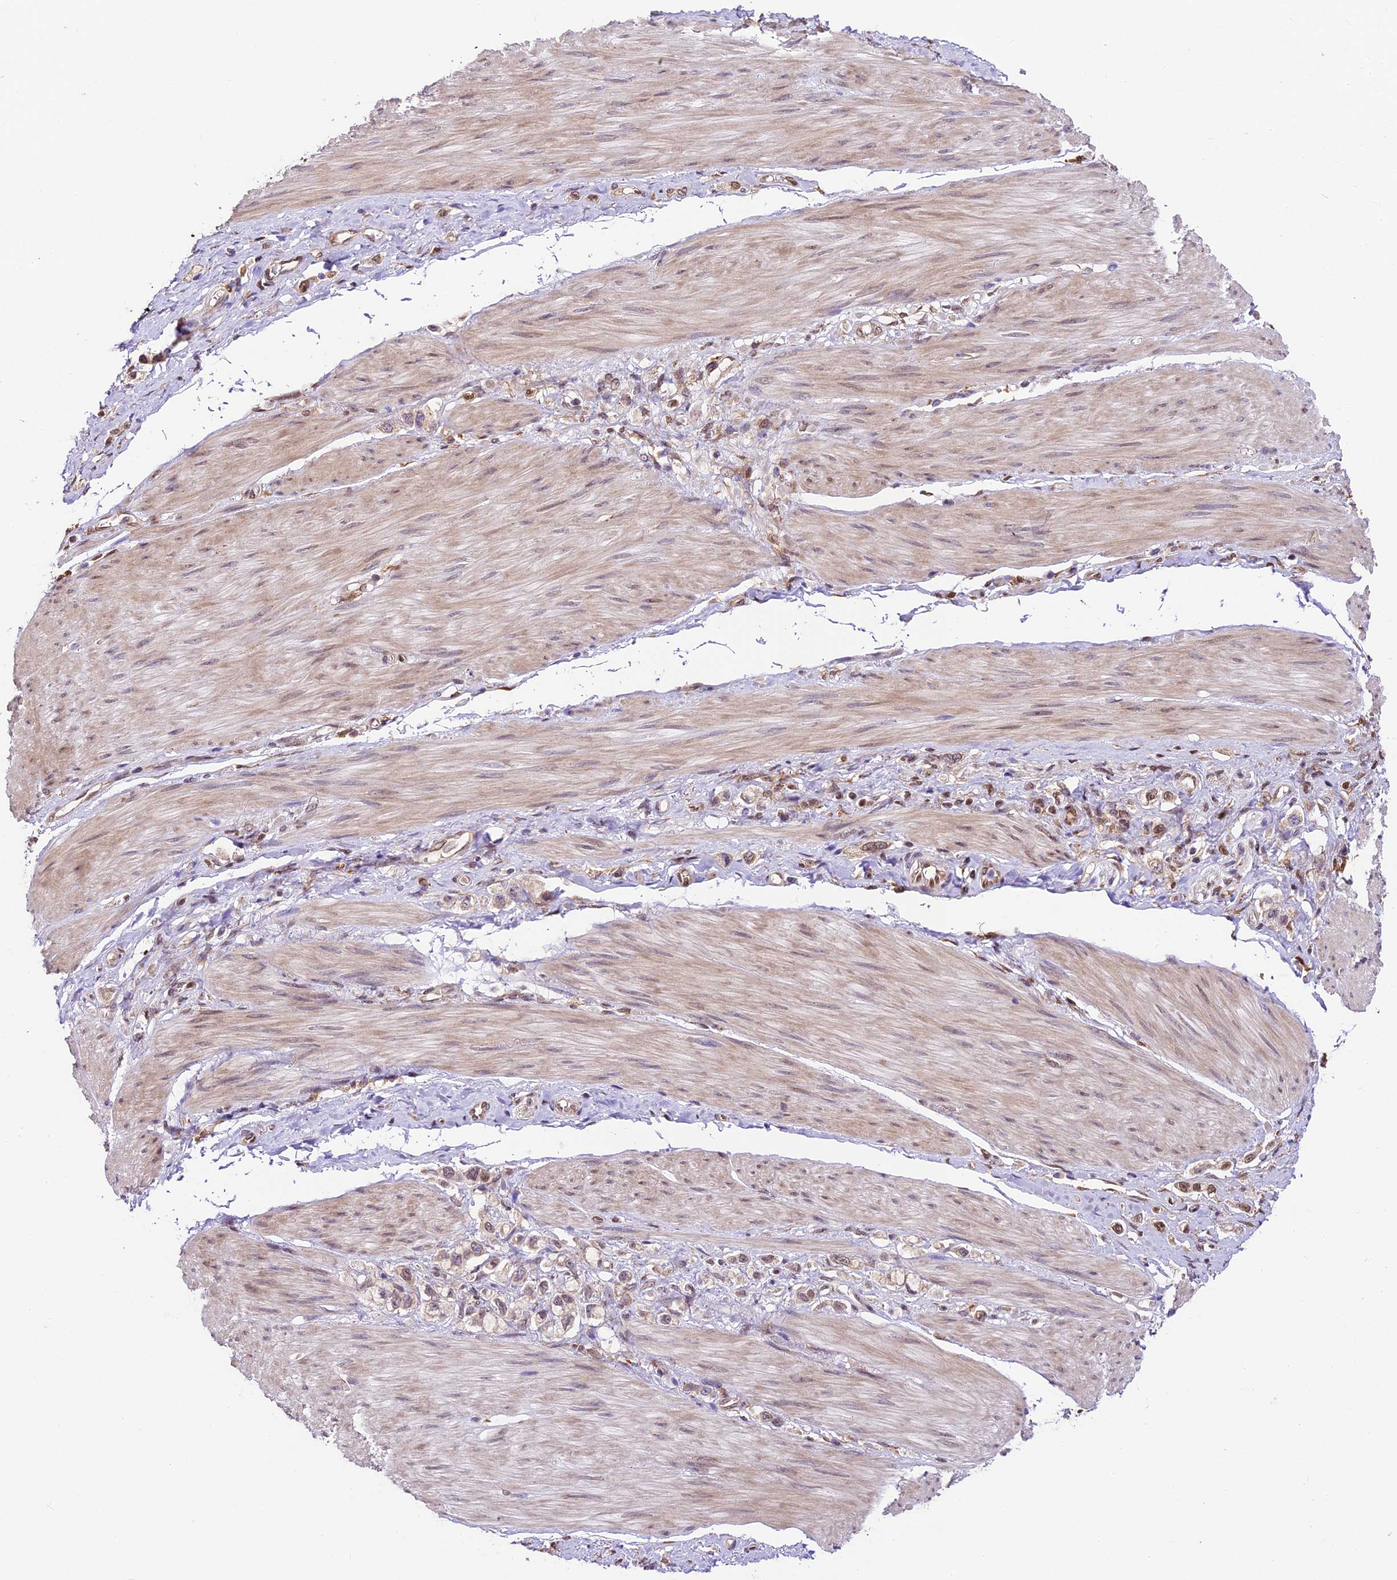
{"staining": {"intensity": "moderate", "quantity": "25%-75%", "location": "cytoplasmic/membranous,nuclear"}, "tissue": "stomach cancer", "cell_type": "Tumor cells", "image_type": "cancer", "snomed": [{"axis": "morphology", "description": "Adenocarcinoma, NOS"}, {"axis": "topography", "description": "Stomach"}], "caption": "This photomicrograph shows IHC staining of stomach cancer (adenocarcinoma), with medium moderate cytoplasmic/membranous and nuclear positivity in approximately 25%-75% of tumor cells.", "gene": "TRIM22", "patient": {"sex": "female", "age": 65}}